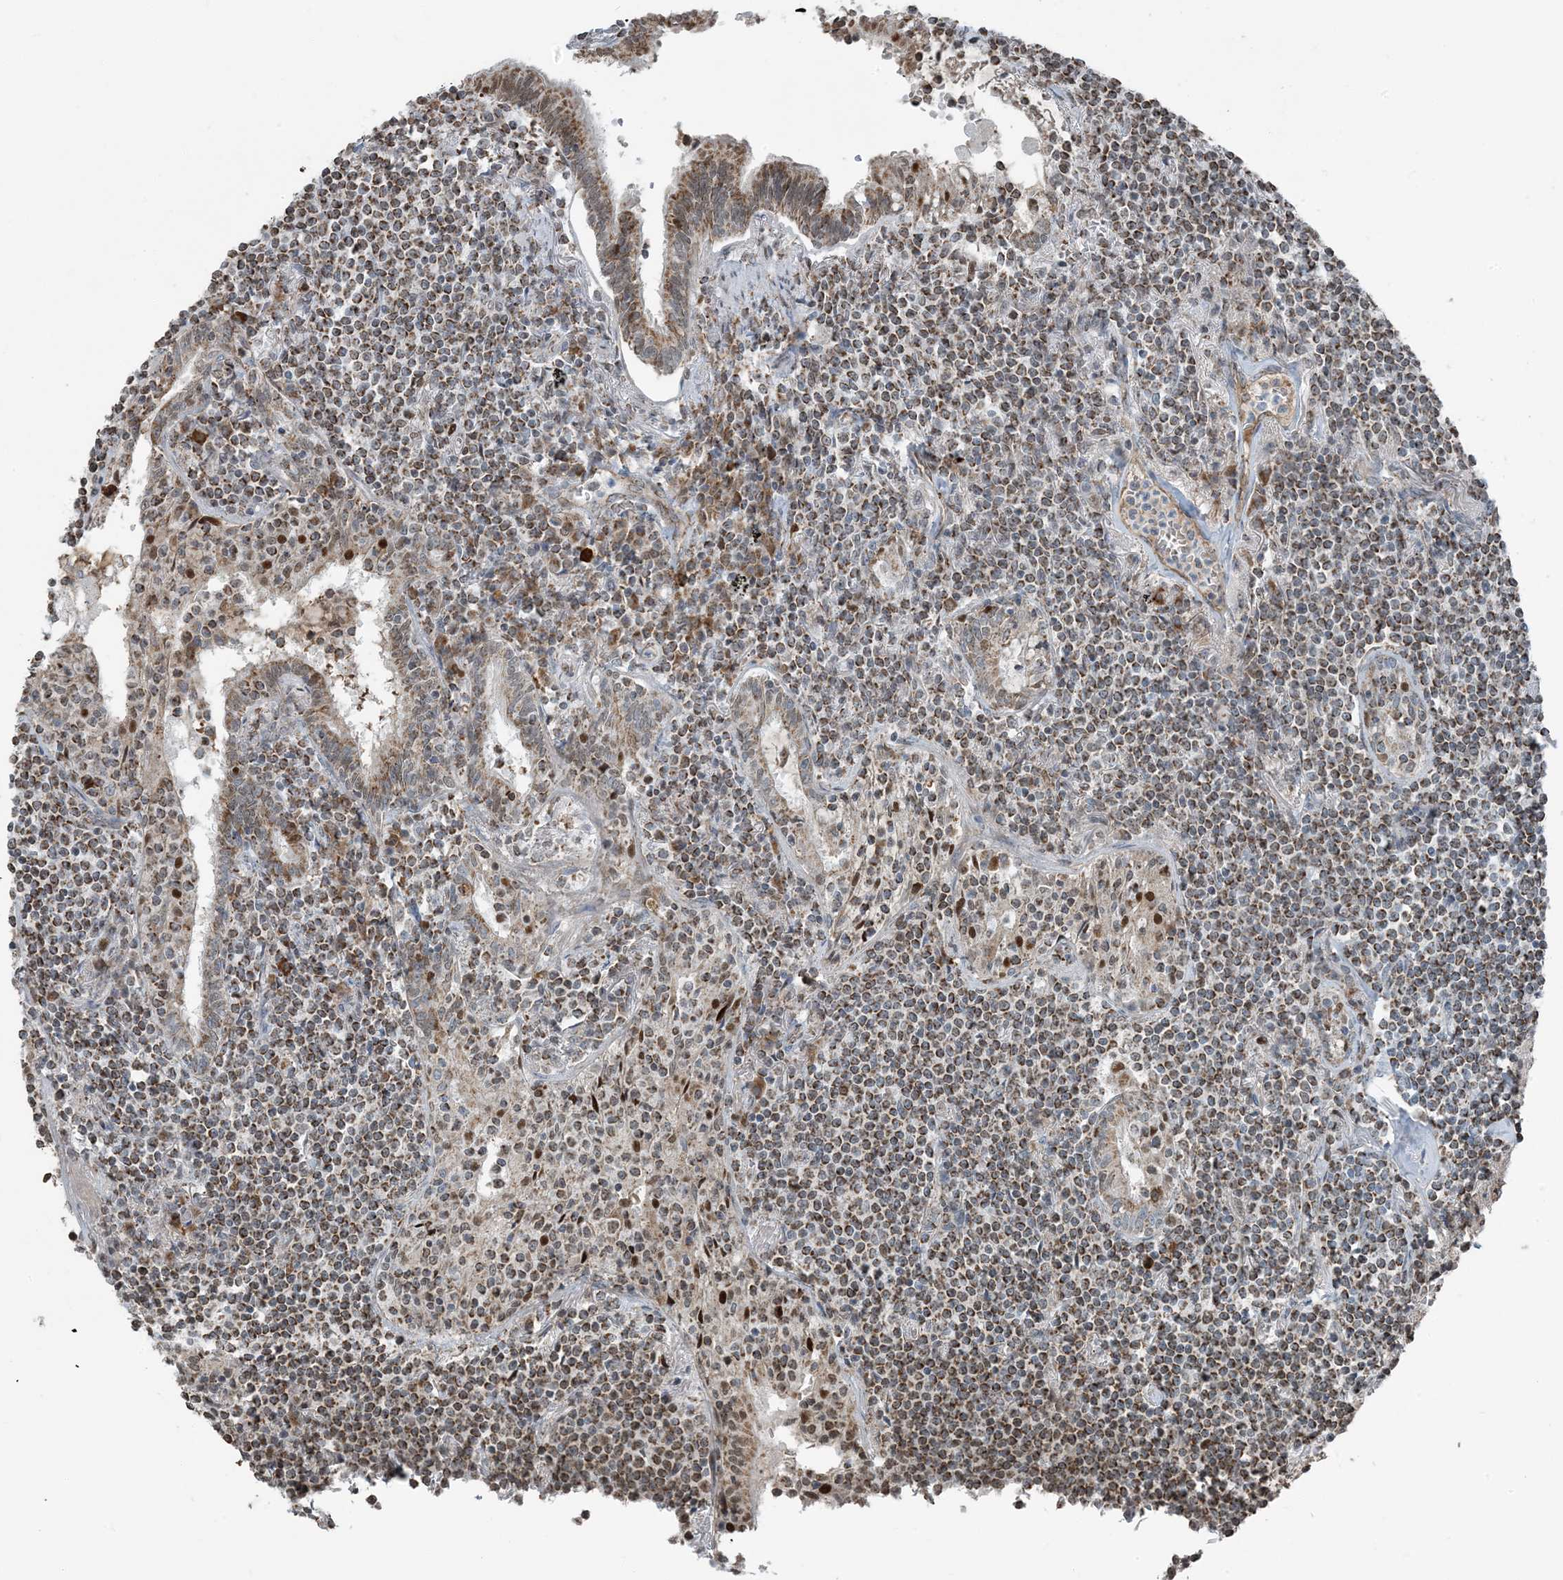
{"staining": {"intensity": "moderate", "quantity": ">75%", "location": "cytoplasmic/membranous"}, "tissue": "lymphoma", "cell_type": "Tumor cells", "image_type": "cancer", "snomed": [{"axis": "morphology", "description": "Malignant lymphoma, non-Hodgkin's type, Low grade"}, {"axis": "topography", "description": "Lung"}], "caption": "Immunohistochemistry (IHC) photomicrograph of neoplastic tissue: human lymphoma stained using immunohistochemistry shows medium levels of moderate protein expression localized specifically in the cytoplasmic/membranous of tumor cells, appearing as a cytoplasmic/membranous brown color.", "gene": "PILRB", "patient": {"sex": "female", "age": 71}}